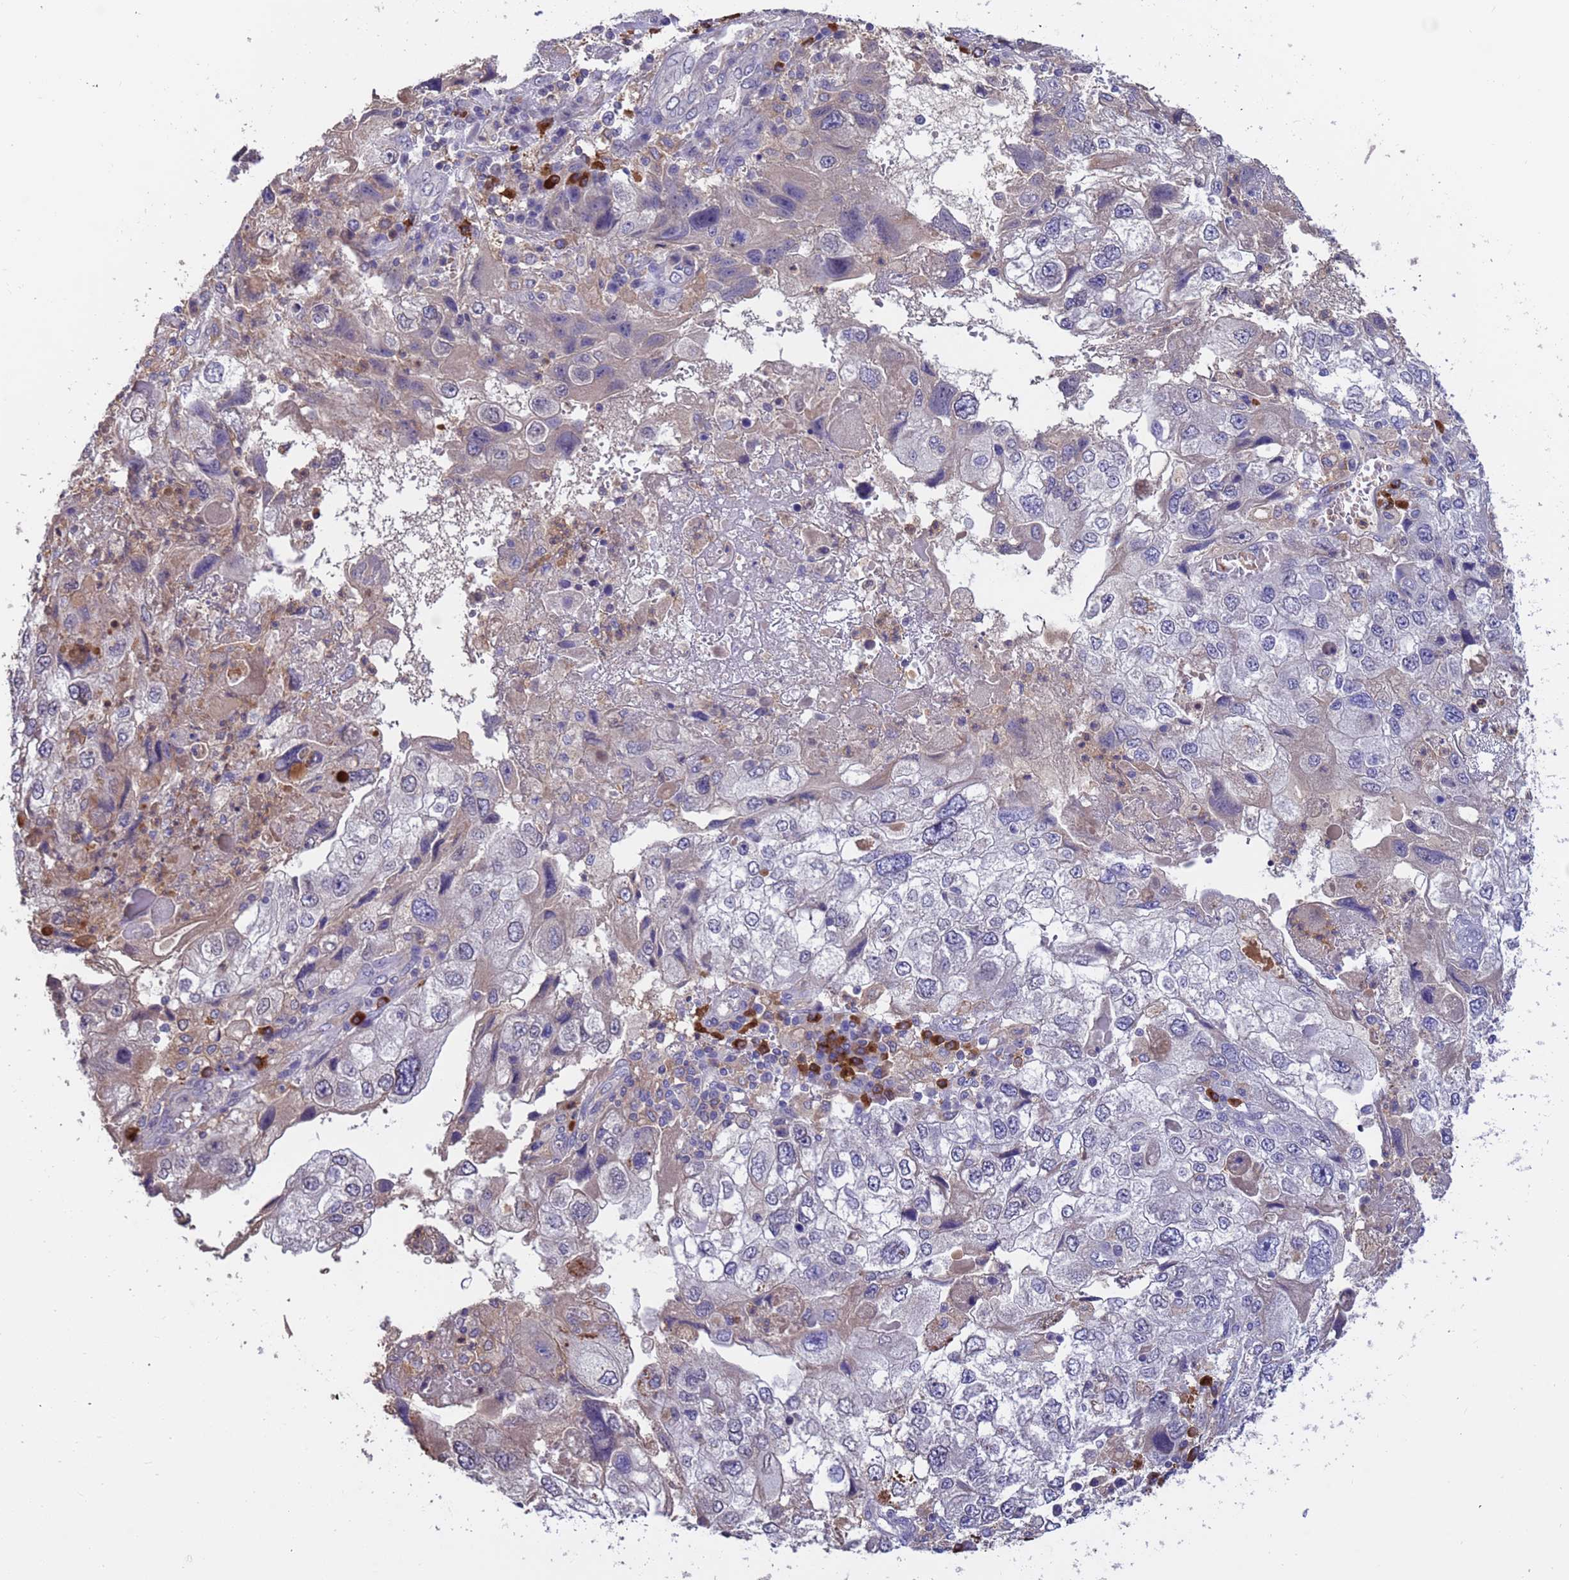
{"staining": {"intensity": "negative", "quantity": "none", "location": "none"}, "tissue": "endometrial cancer", "cell_type": "Tumor cells", "image_type": "cancer", "snomed": [{"axis": "morphology", "description": "Adenocarcinoma, NOS"}, {"axis": "topography", "description": "Endometrium"}], "caption": "DAB (3,3'-diaminobenzidine) immunohistochemical staining of adenocarcinoma (endometrial) shows no significant positivity in tumor cells. (DAB (3,3'-diaminobenzidine) immunohistochemistry (IHC), high magnification).", "gene": "AMPD3", "patient": {"sex": "female", "age": 49}}